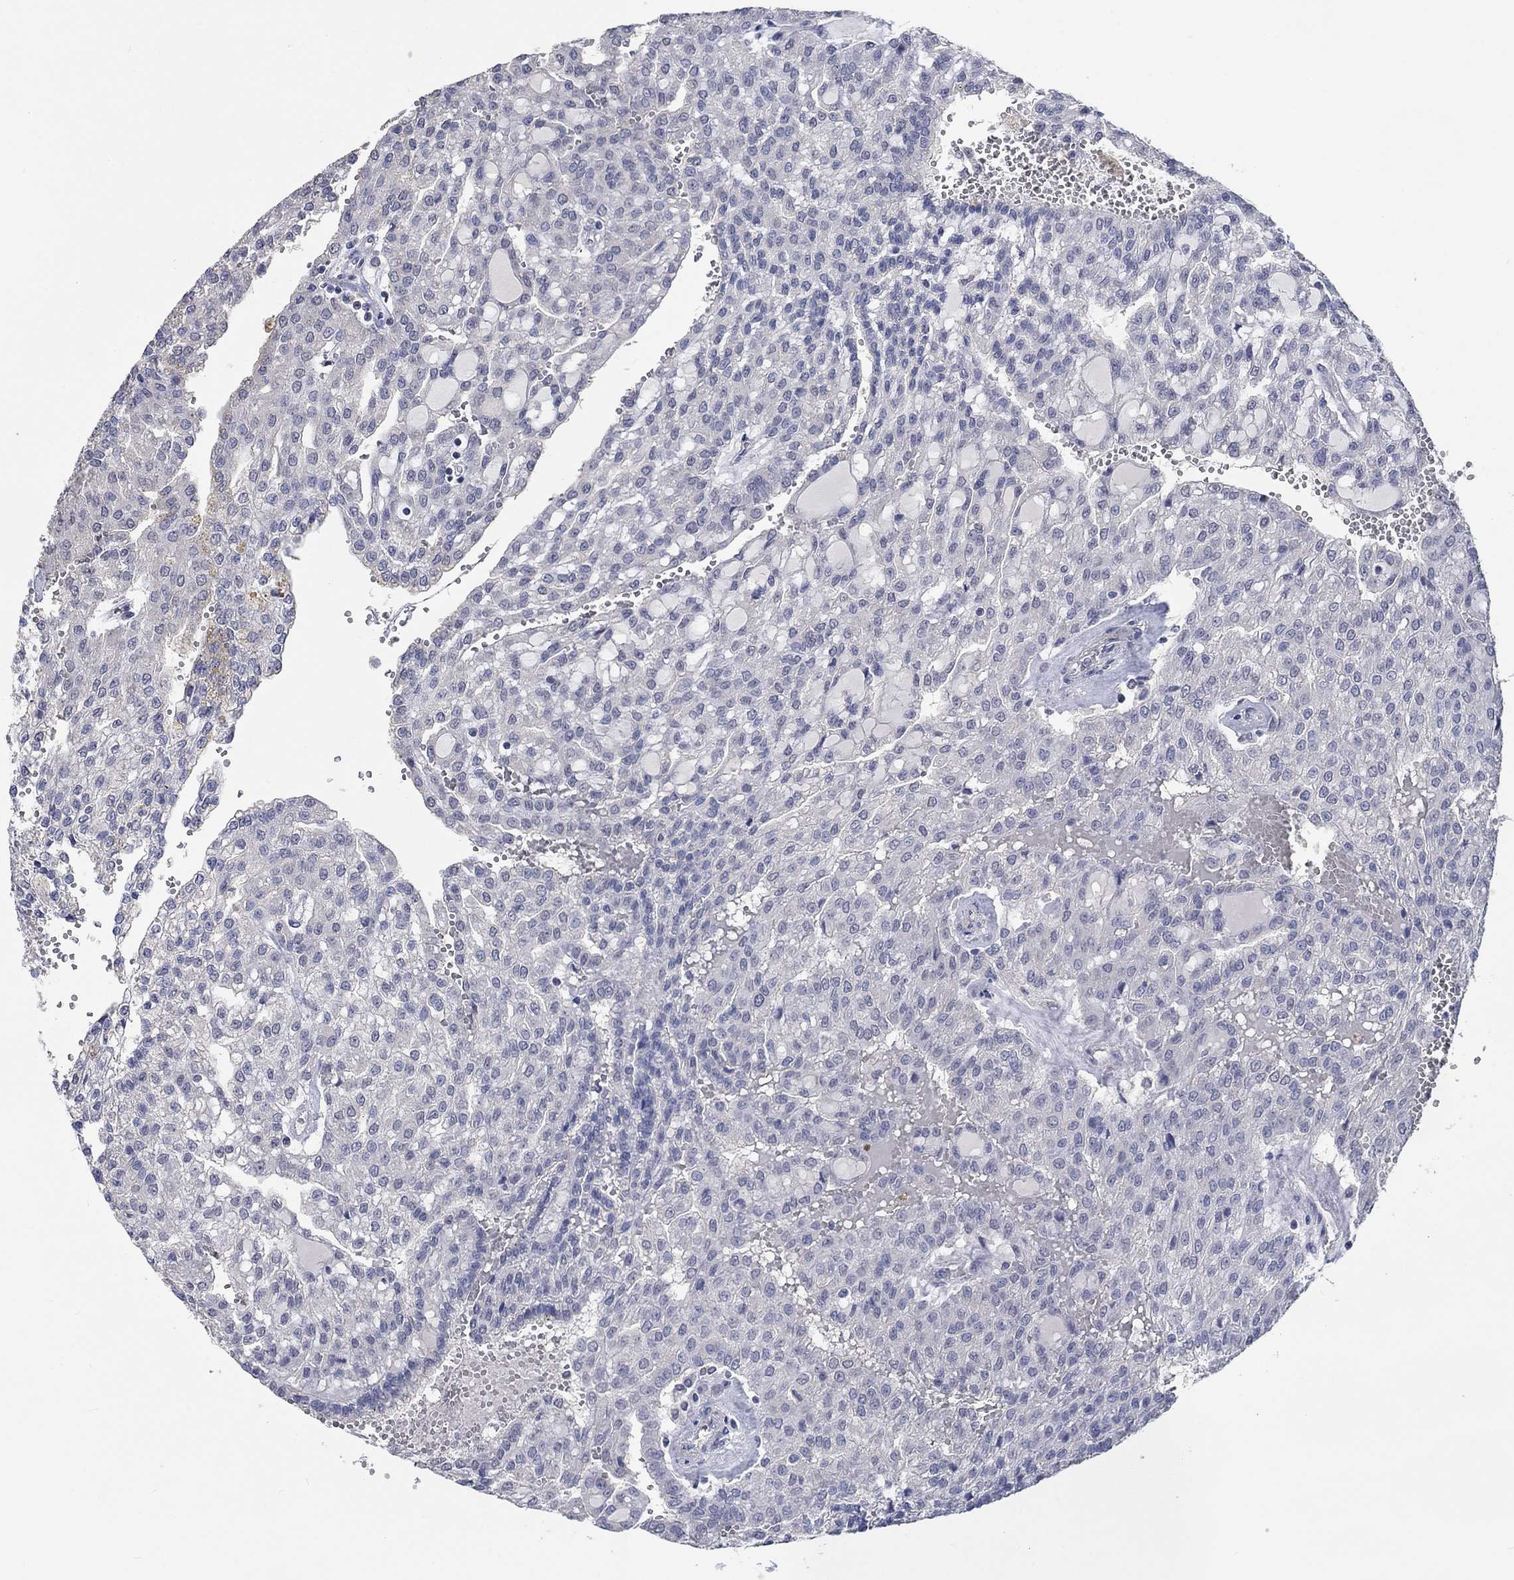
{"staining": {"intensity": "negative", "quantity": "none", "location": "none"}, "tissue": "renal cancer", "cell_type": "Tumor cells", "image_type": "cancer", "snomed": [{"axis": "morphology", "description": "Adenocarcinoma, NOS"}, {"axis": "topography", "description": "Kidney"}], "caption": "Renal cancer was stained to show a protein in brown. There is no significant staining in tumor cells.", "gene": "ZBTB18", "patient": {"sex": "male", "age": 63}}